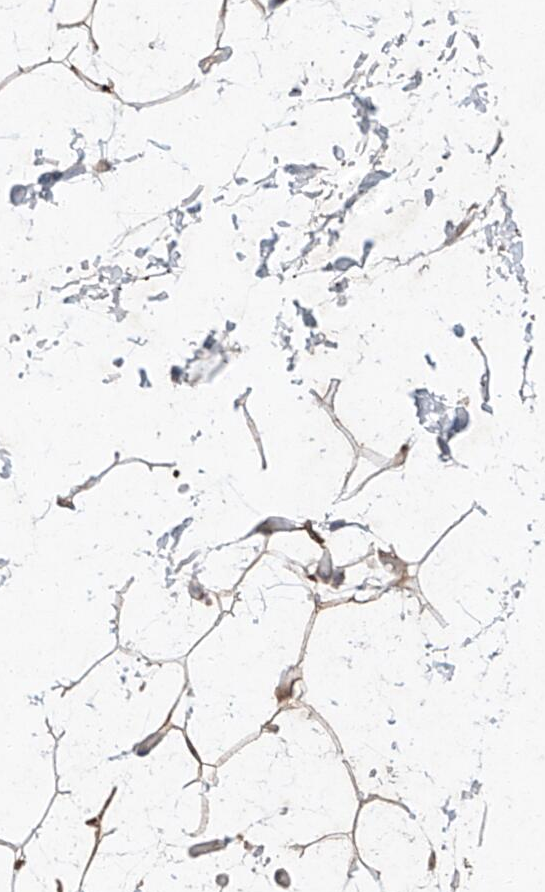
{"staining": {"intensity": "moderate", "quantity": ">75%", "location": "cytoplasmic/membranous"}, "tissue": "adipose tissue", "cell_type": "Adipocytes", "image_type": "normal", "snomed": [{"axis": "morphology", "description": "Normal tissue, NOS"}, {"axis": "topography", "description": "Soft tissue"}], "caption": "The photomicrograph reveals immunohistochemical staining of benign adipose tissue. There is moderate cytoplasmic/membranous expression is identified in approximately >75% of adipocytes.", "gene": "RUSC1", "patient": {"sex": "male", "age": 72}}